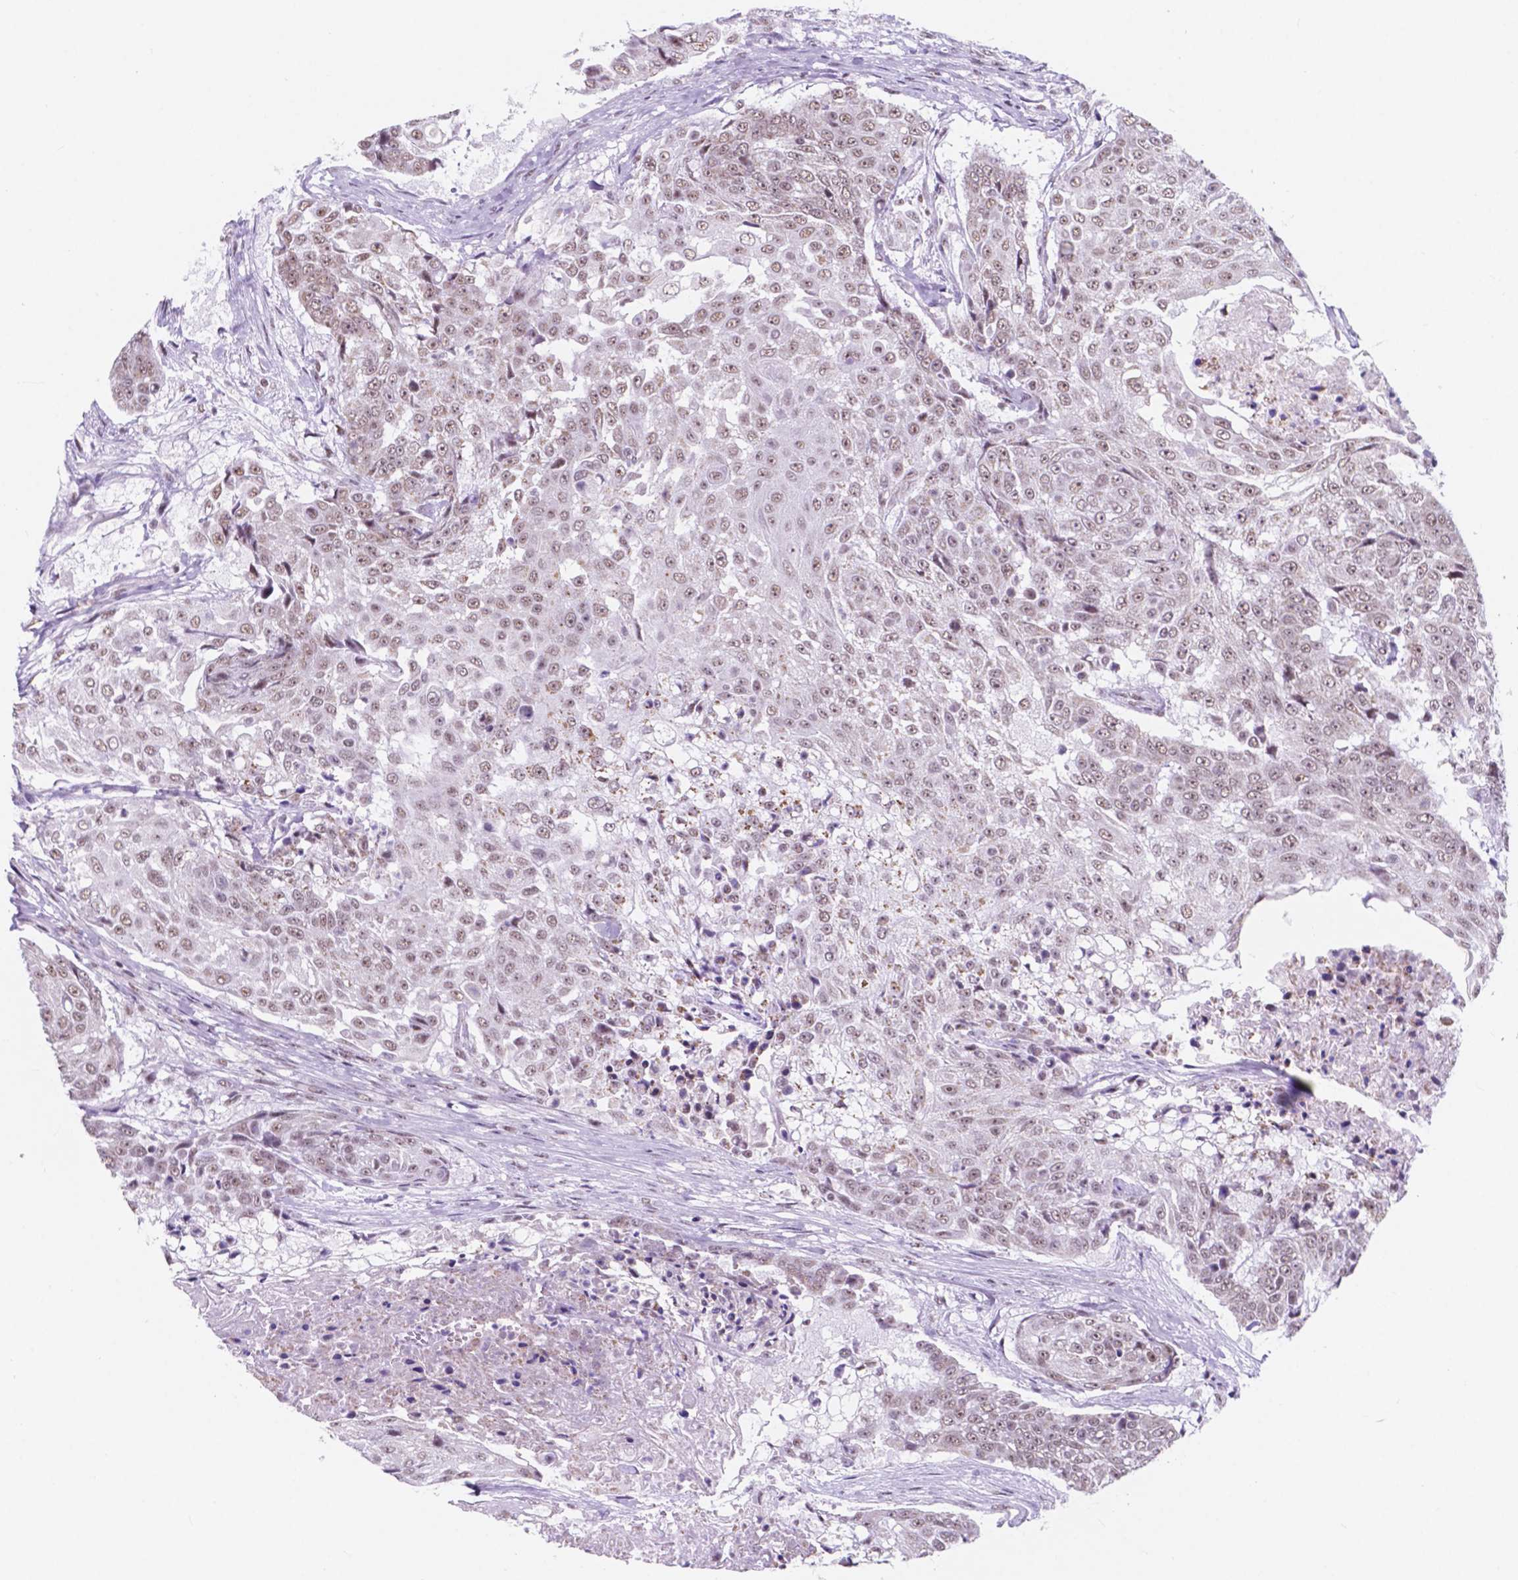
{"staining": {"intensity": "weak", "quantity": ">75%", "location": "nuclear"}, "tissue": "urothelial cancer", "cell_type": "Tumor cells", "image_type": "cancer", "snomed": [{"axis": "morphology", "description": "Urothelial carcinoma, High grade"}, {"axis": "topography", "description": "Urinary bladder"}], "caption": "Protein staining of urothelial carcinoma (high-grade) tissue demonstrates weak nuclear positivity in about >75% of tumor cells.", "gene": "BCAS2", "patient": {"sex": "female", "age": 63}}